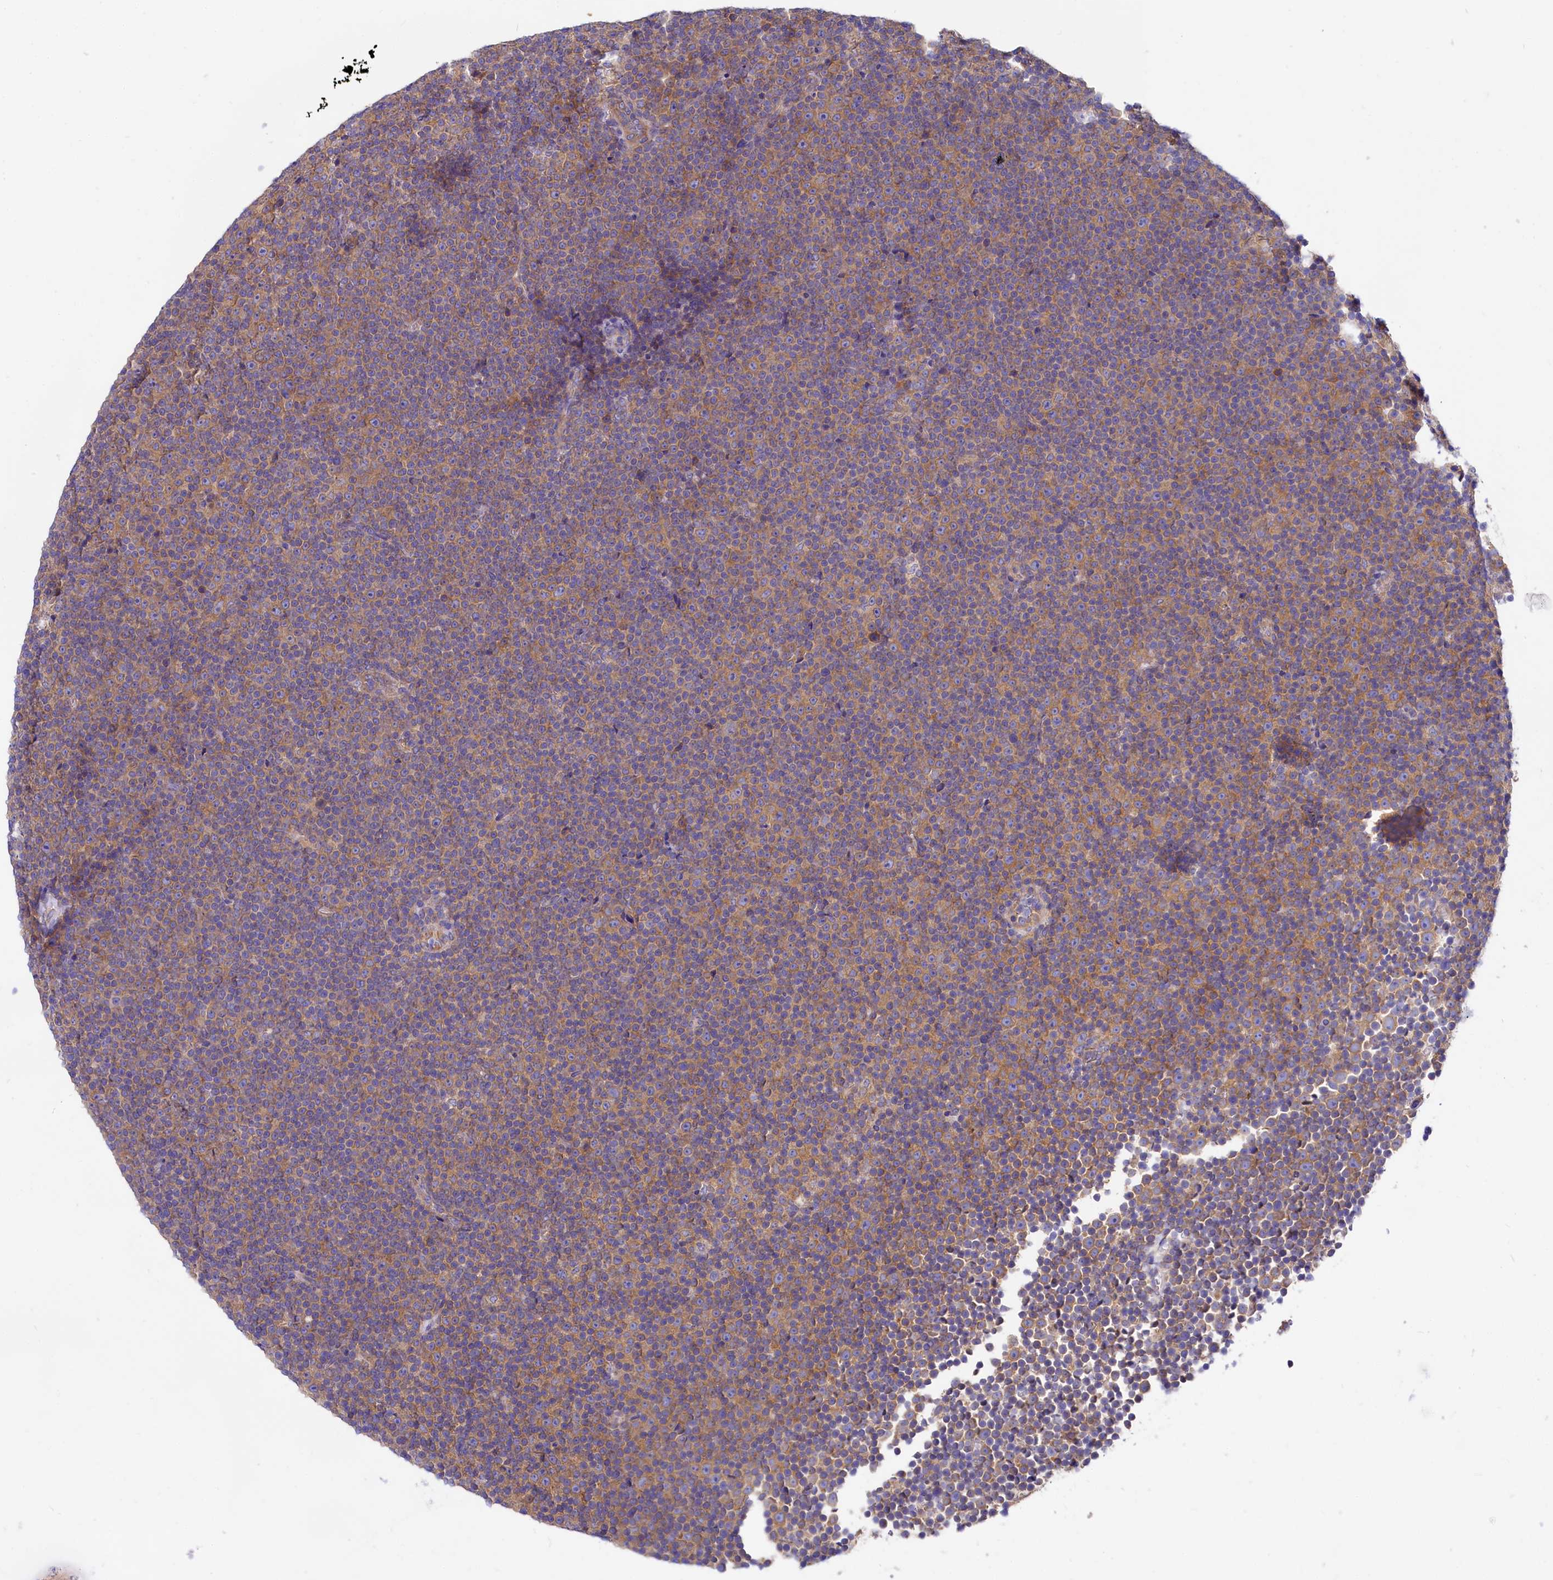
{"staining": {"intensity": "moderate", "quantity": ">75%", "location": "cytoplasmic/membranous"}, "tissue": "lymphoma", "cell_type": "Tumor cells", "image_type": "cancer", "snomed": [{"axis": "morphology", "description": "Malignant lymphoma, non-Hodgkin's type, Low grade"}, {"axis": "topography", "description": "Lymph node"}], "caption": "Immunohistochemical staining of low-grade malignant lymphoma, non-Hodgkin's type exhibits medium levels of moderate cytoplasmic/membranous expression in about >75% of tumor cells. The staining was performed using DAB, with brown indicating positive protein expression. Nuclei are stained blue with hematoxylin.", "gene": "QARS1", "patient": {"sex": "female", "age": 67}}